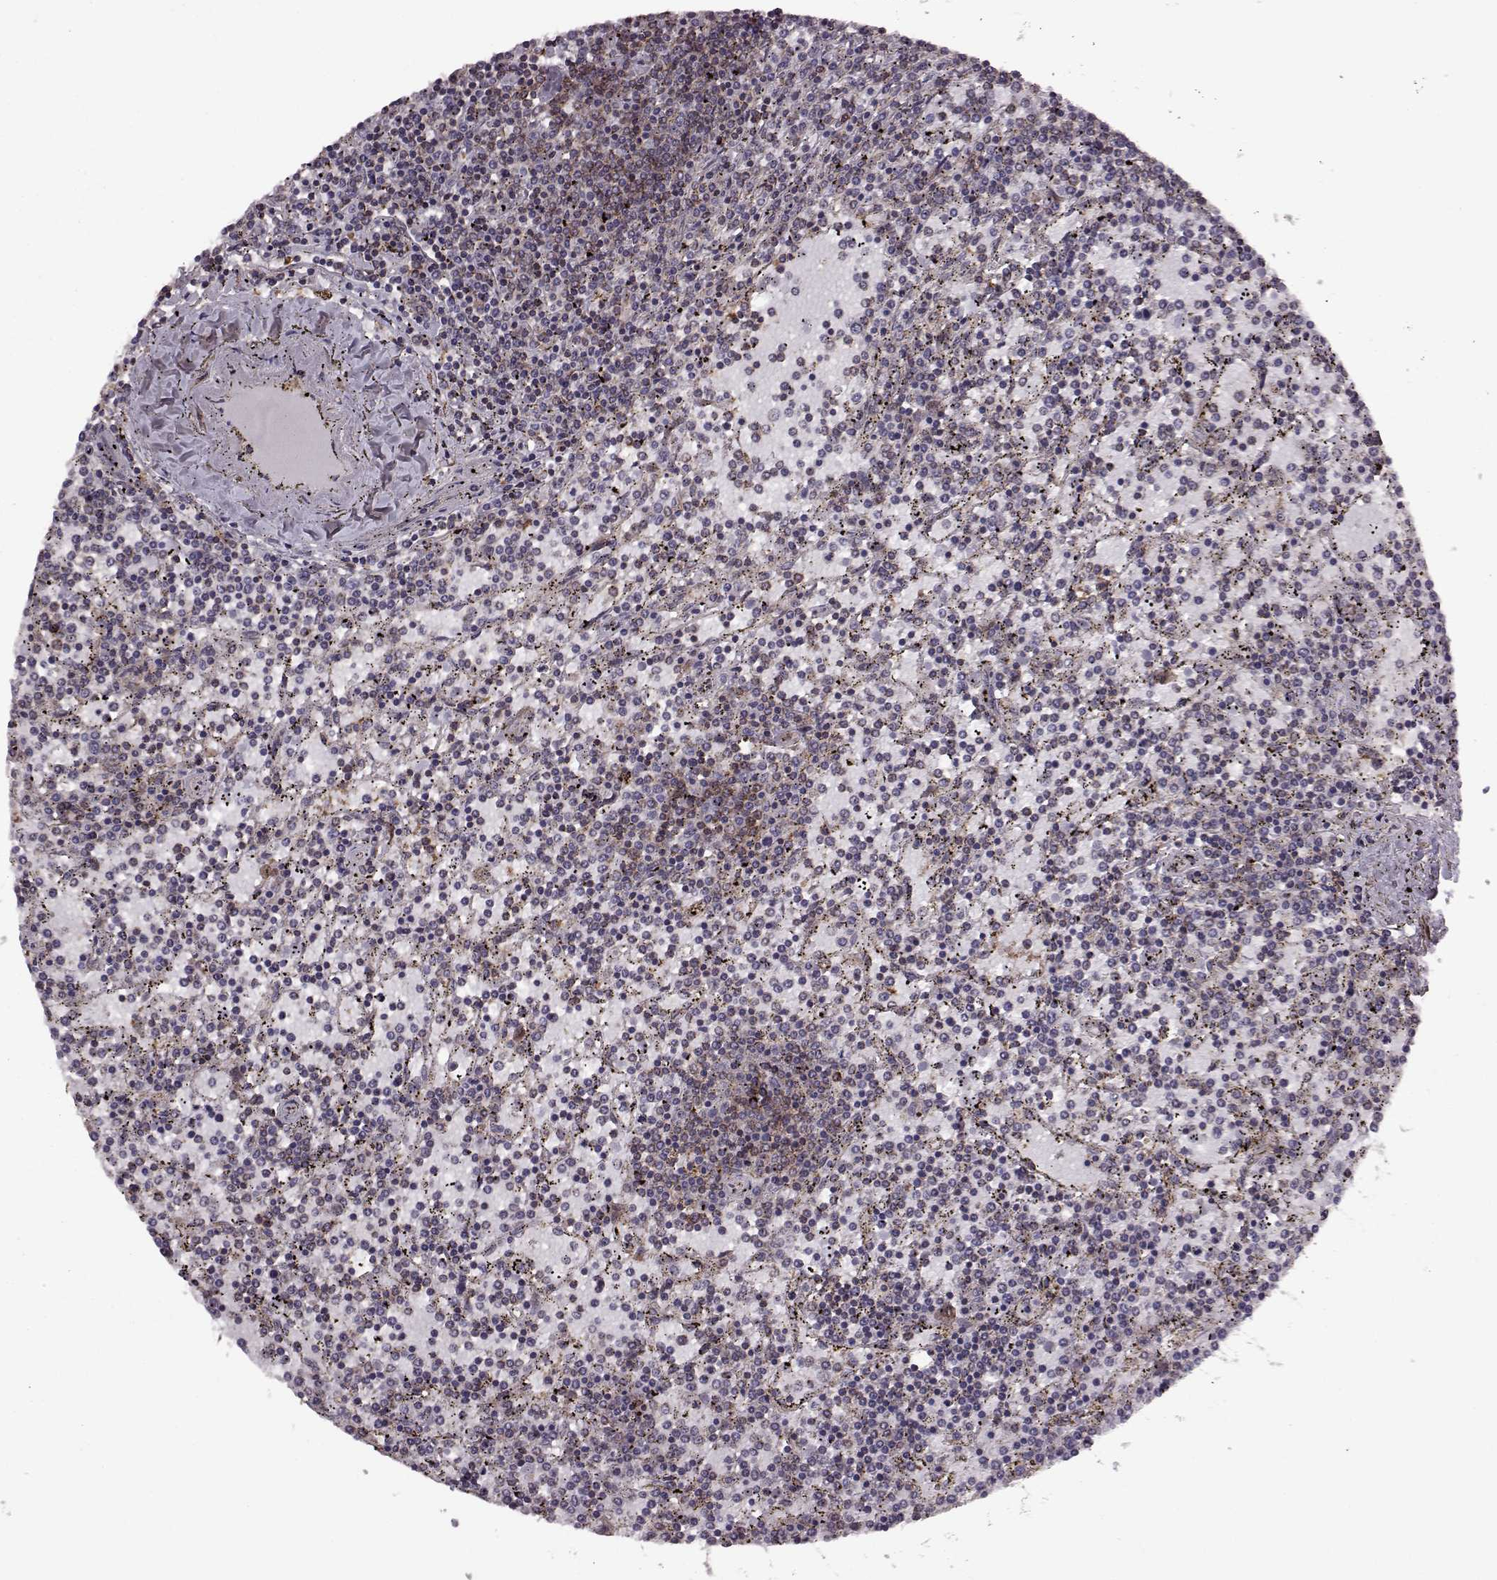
{"staining": {"intensity": "negative", "quantity": "none", "location": "none"}, "tissue": "lymphoma", "cell_type": "Tumor cells", "image_type": "cancer", "snomed": [{"axis": "morphology", "description": "Malignant lymphoma, non-Hodgkin's type, Low grade"}, {"axis": "topography", "description": "Spleen"}], "caption": "The histopathology image displays no staining of tumor cells in lymphoma.", "gene": "FNIP2", "patient": {"sex": "female", "age": 77}}